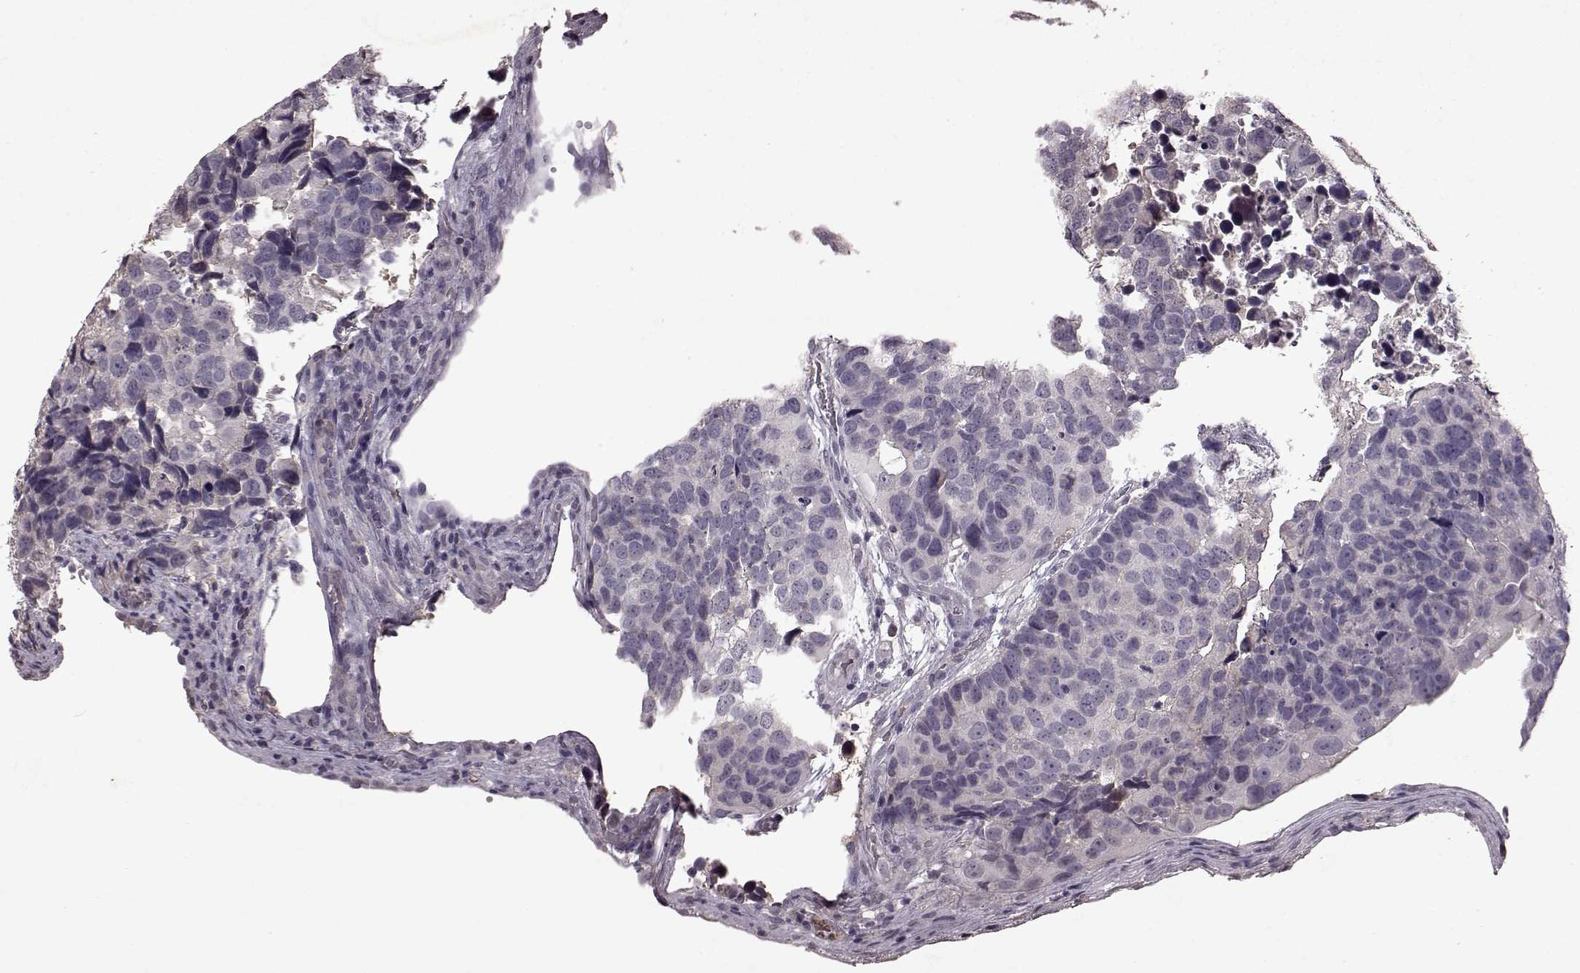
{"staining": {"intensity": "negative", "quantity": "none", "location": "none"}, "tissue": "urothelial cancer", "cell_type": "Tumor cells", "image_type": "cancer", "snomed": [{"axis": "morphology", "description": "Urothelial carcinoma, High grade"}, {"axis": "topography", "description": "Urinary bladder"}], "caption": "There is no significant positivity in tumor cells of high-grade urothelial carcinoma. (DAB IHC visualized using brightfield microscopy, high magnification).", "gene": "FRRS1L", "patient": {"sex": "male", "age": 60}}